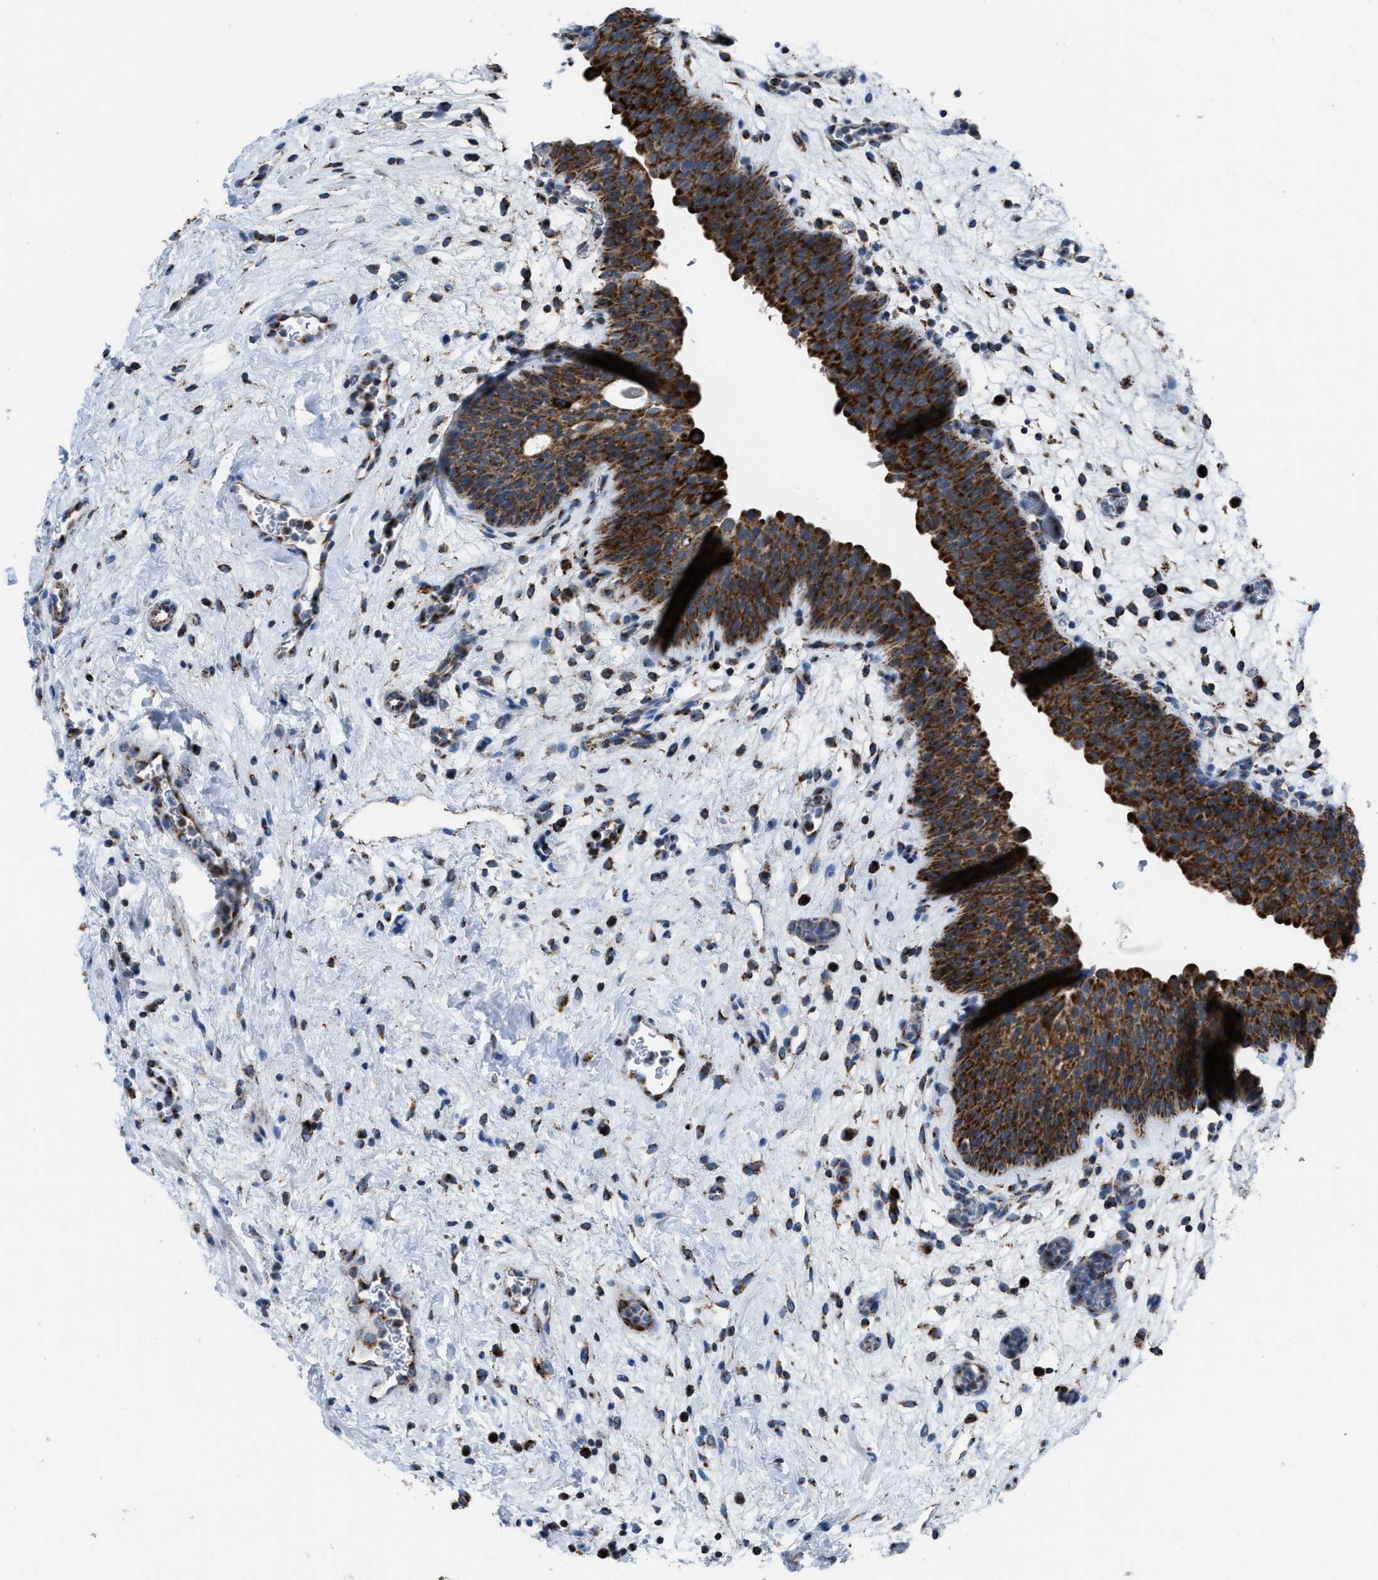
{"staining": {"intensity": "strong", "quantity": ">75%", "location": "cytoplasmic/membranous"}, "tissue": "urinary bladder", "cell_type": "Urothelial cells", "image_type": "normal", "snomed": [{"axis": "morphology", "description": "Normal tissue, NOS"}, {"axis": "topography", "description": "Urinary bladder"}], "caption": "About >75% of urothelial cells in benign urinary bladder reveal strong cytoplasmic/membranous protein expression as visualized by brown immunohistochemical staining.", "gene": "ETFB", "patient": {"sex": "male", "age": 37}}